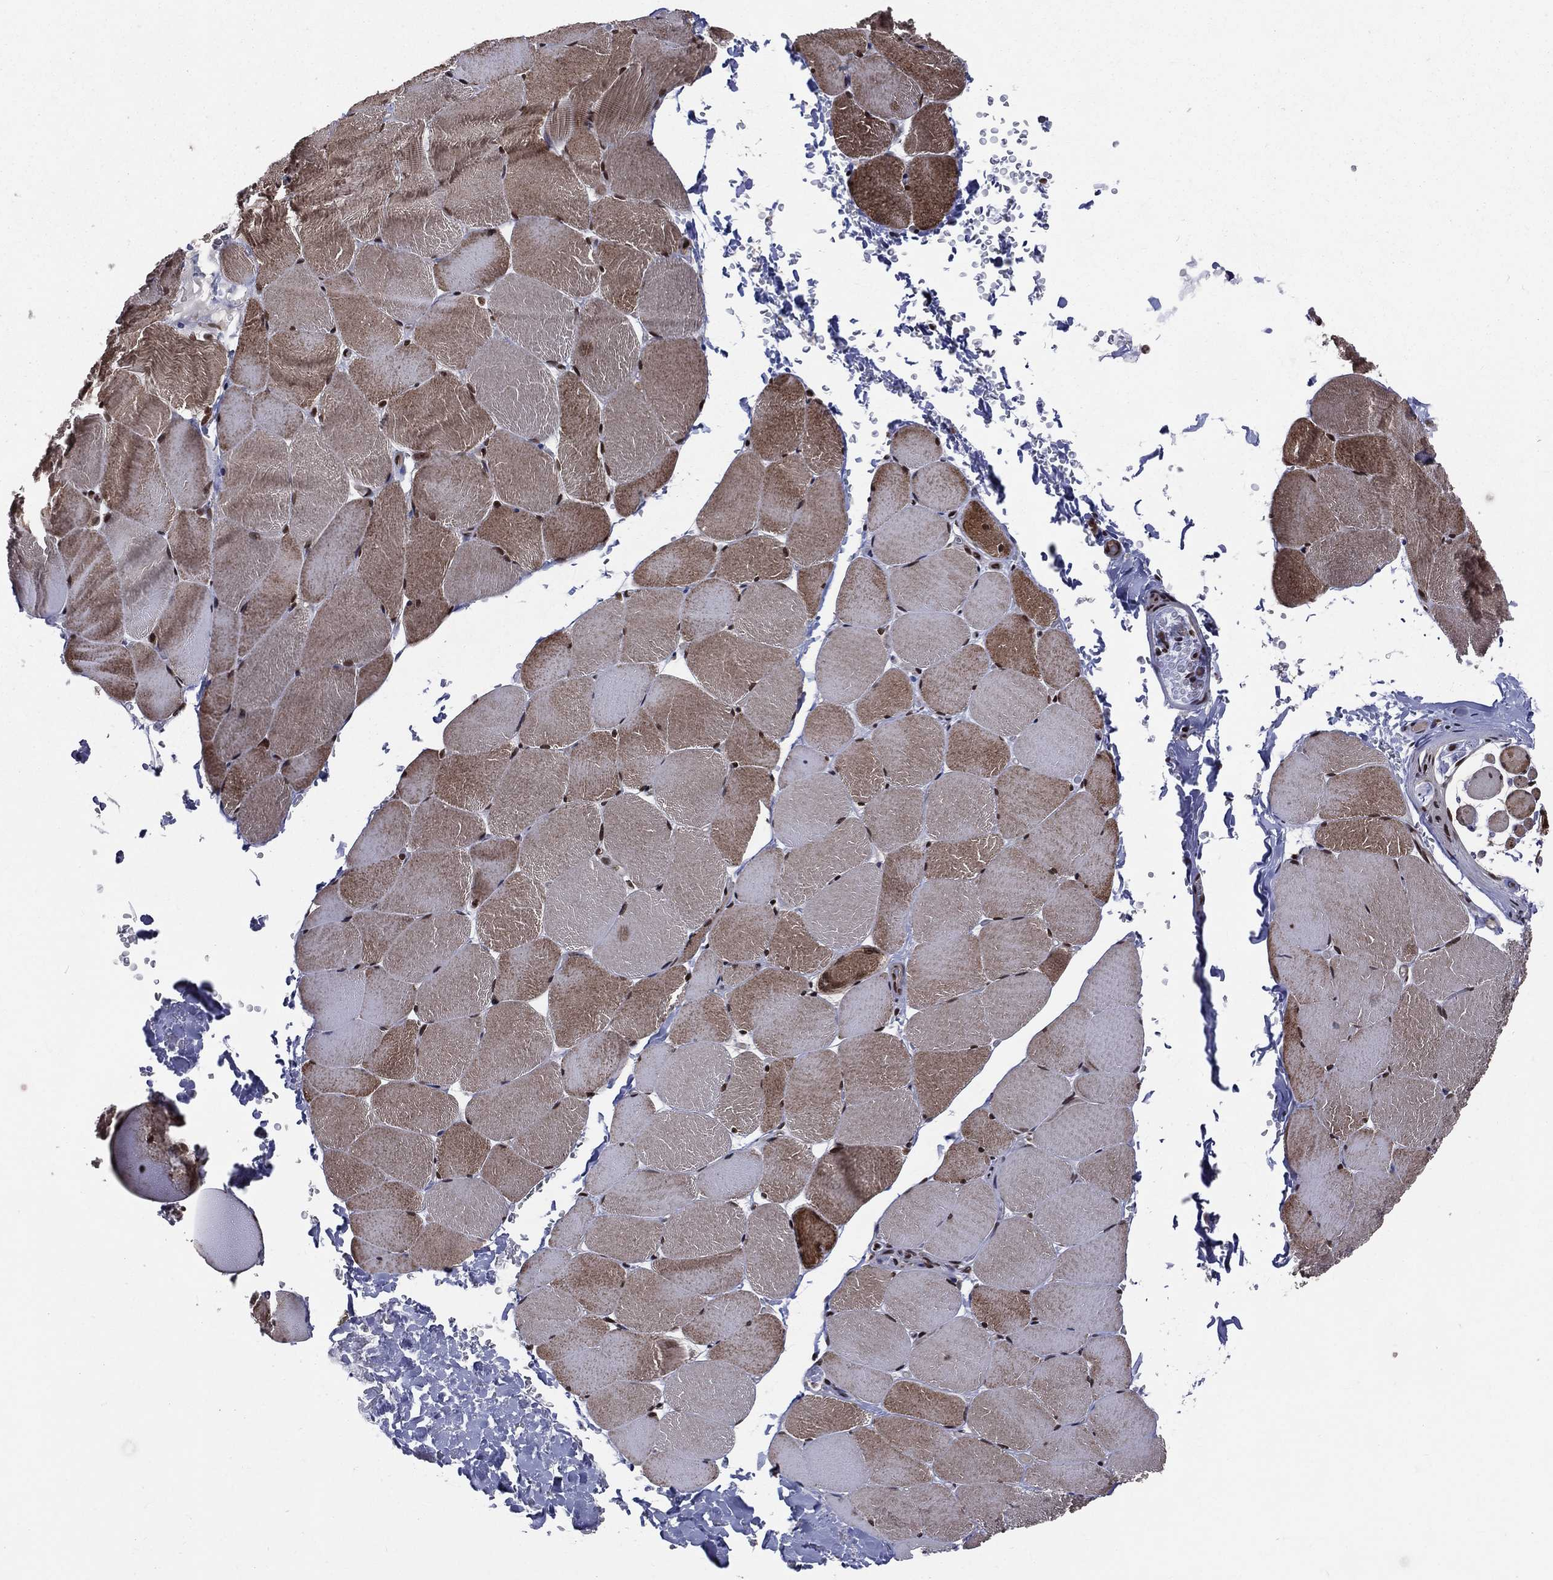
{"staining": {"intensity": "weak", "quantity": "25%-75%", "location": "cytoplasmic/membranous"}, "tissue": "skeletal muscle", "cell_type": "Myocytes", "image_type": "normal", "snomed": [{"axis": "morphology", "description": "Normal tissue, NOS"}, {"axis": "topography", "description": "Skeletal muscle"}], "caption": "Myocytes exhibit weak cytoplasmic/membranous expression in approximately 25%-75% of cells in benign skeletal muscle.", "gene": "SMC3", "patient": {"sex": "female", "age": 37}}